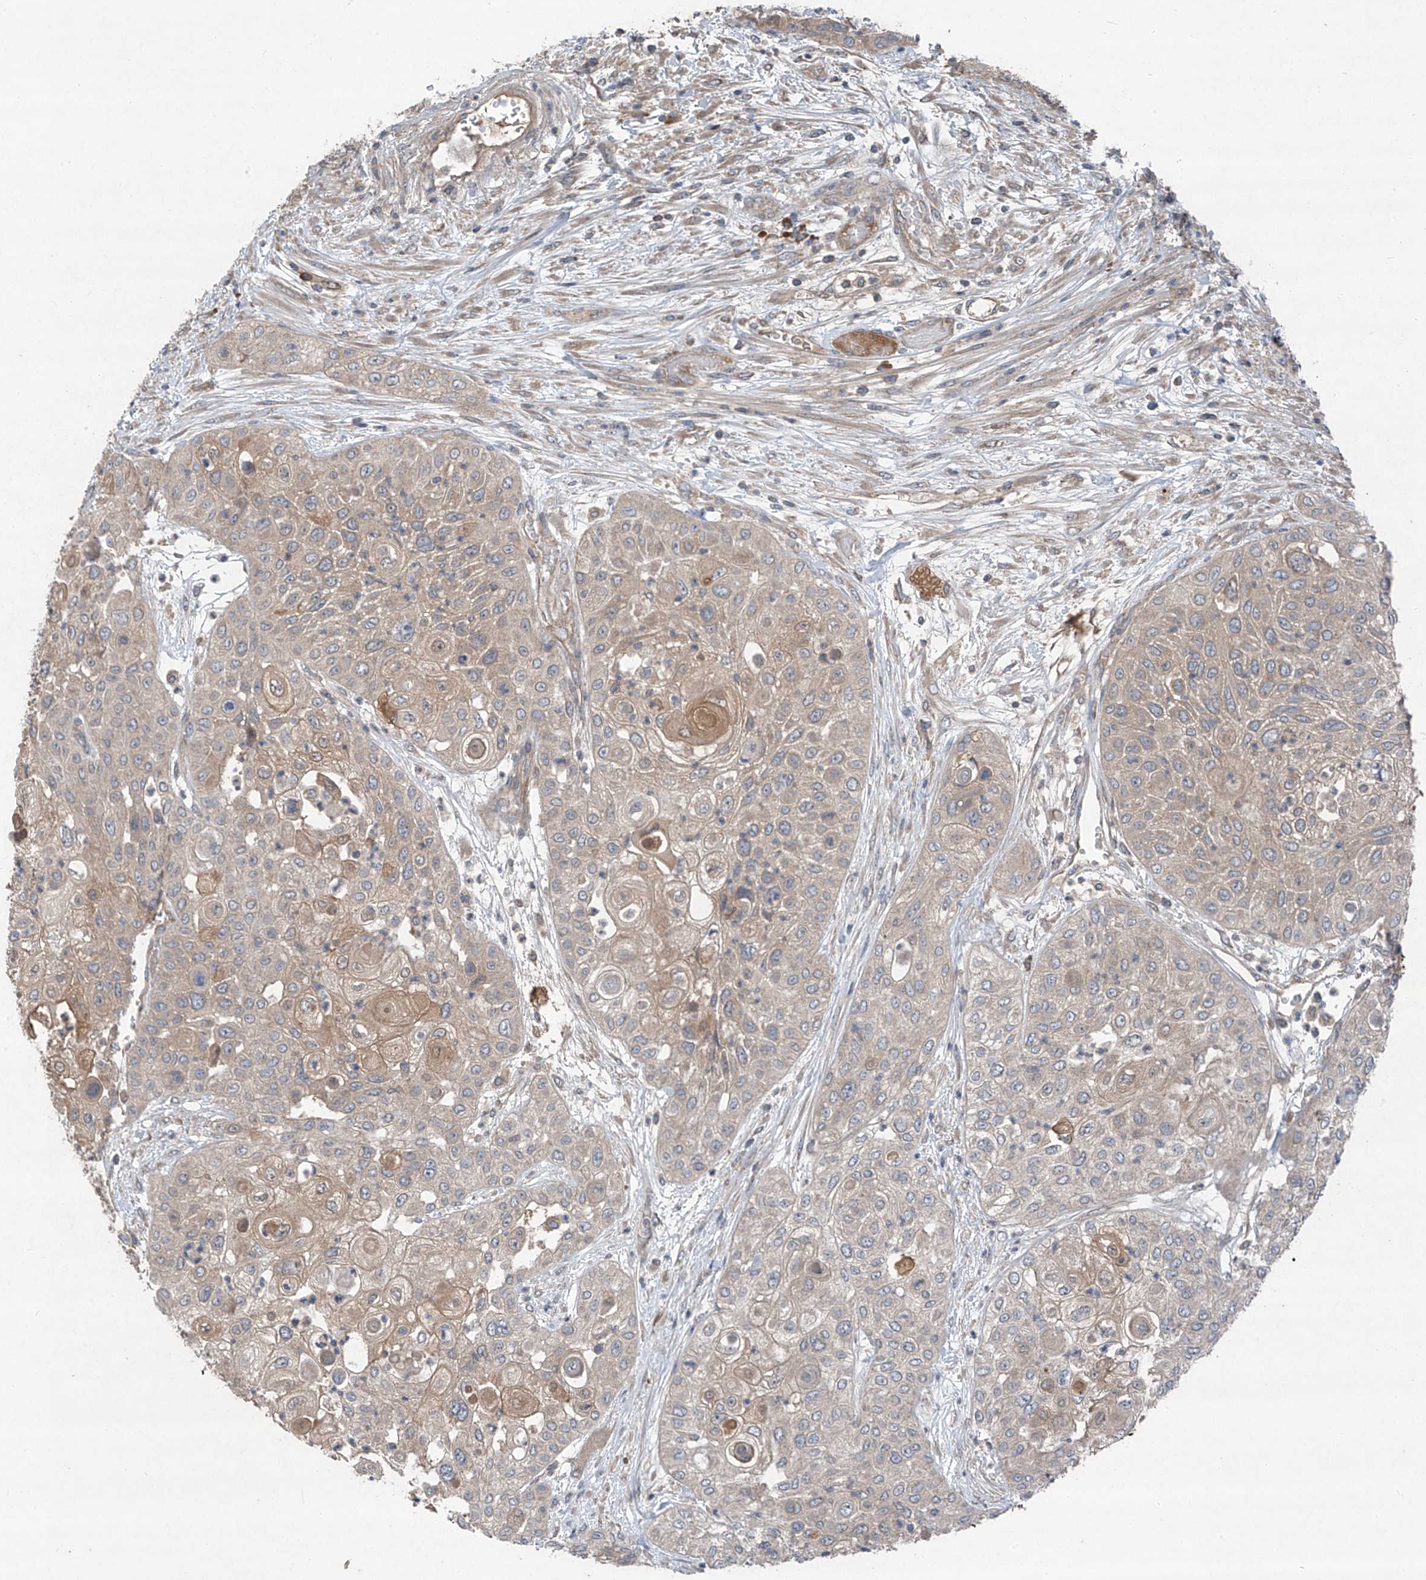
{"staining": {"intensity": "weak", "quantity": "<25%", "location": "cytoplasmic/membranous"}, "tissue": "urothelial cancer", "cell_type": "Tumor cells", "image_type": "cancer", "snomed": [{"axis": "morphology", "description": "Urothelial carcinoma, High grade"}, {"axis": "topography", "description": "Urinary bladder"}], "caption": "The image displays no staining of tumor cells in urothelial carcinoma (high-grade).", "gene": "FOXRED2", "patient": {"sex": "female", "age": 79}}